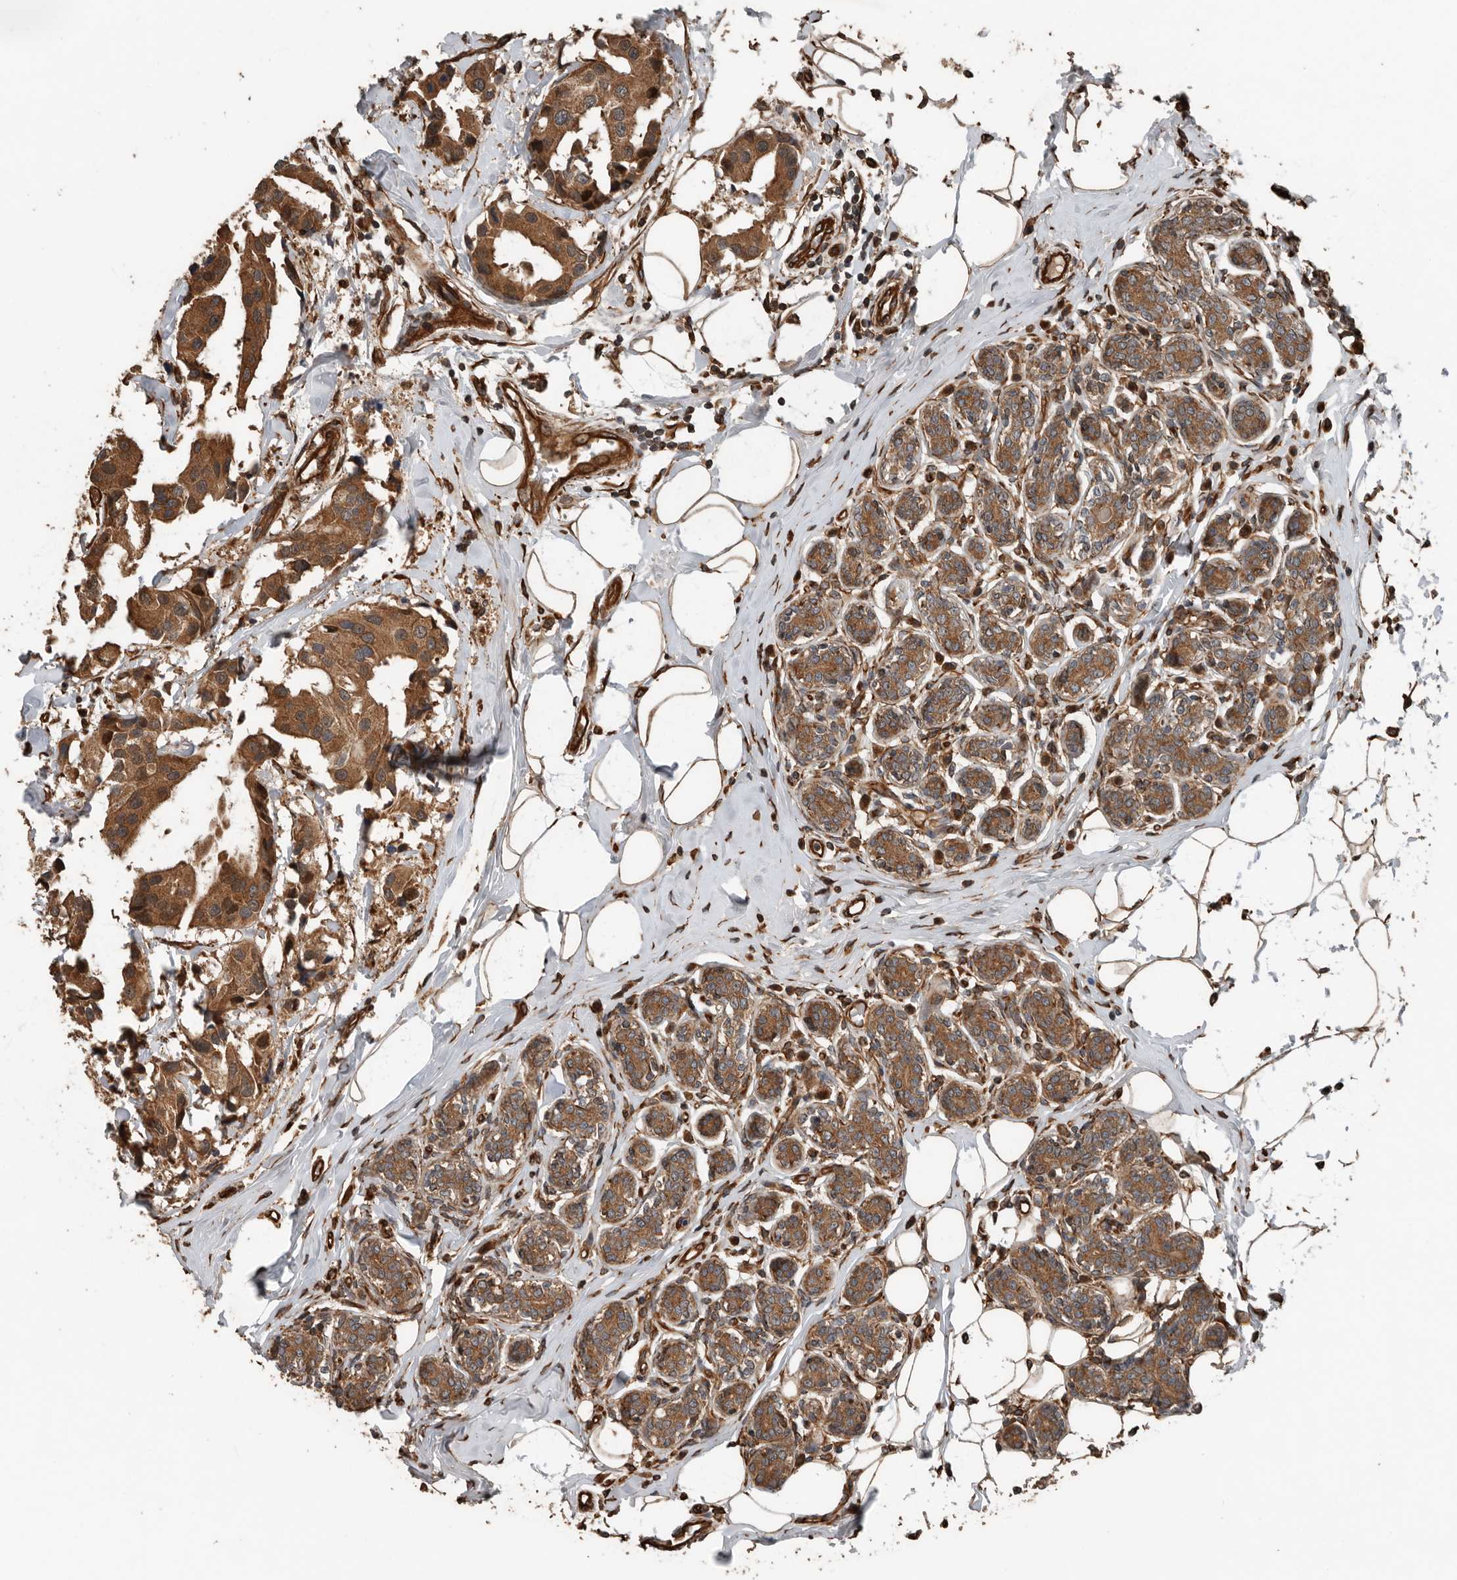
{"staining": {"intensity": "moderate", "quantity": ">75%", "location": "cytoplasmic/membranous"}, "tissue": "breast cancer", "cell_type": "Tumor cells", "image_type": "cancer", "snomed": [{"axis": "morphology", "description": "Normal tissue, NOS"}, {"axis": "morphology", "description": "Duct carcinoma"}, {"axis": "topography", "description": "Breast"}], "caption": "Moderate cytoplasmic/membranous expression for a protein is seen in about >75% of tumor cells of intraductal carcinoma (breast) using immunohistochemistry (IHC).", "gene": "YOD1", "patient": {"sex": "female", "age": 39}}